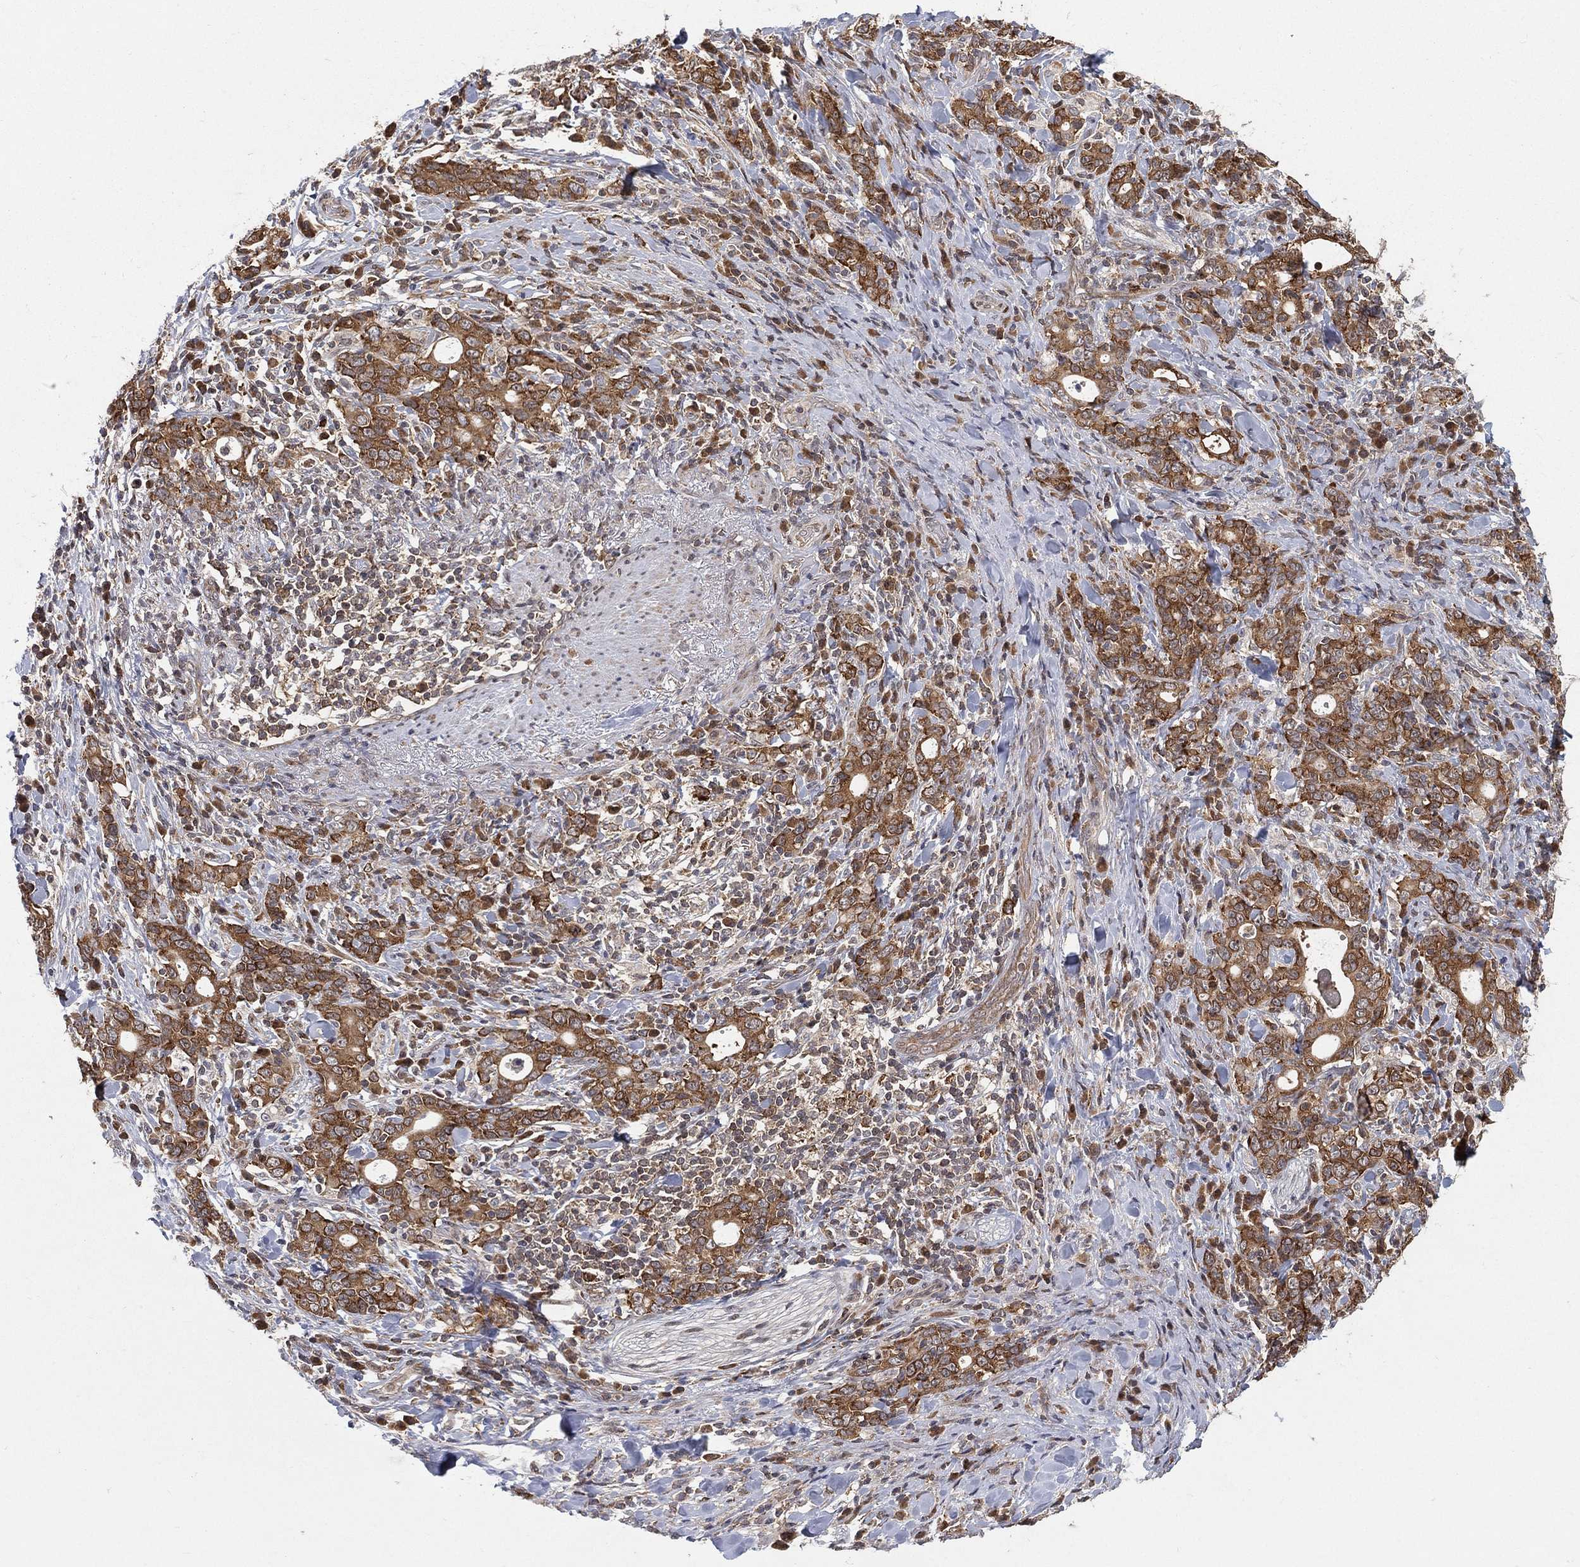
{"staining": {"intensity": "strong", "quantity": ">75%", "location": "cytoplasmic/membranous"}, "tissue": "stomach cancer", "cell_type": "Tumor cells", "image_type": "cancer", "snomed": [{"axis": "morphology", "description": "Adenocarcinoma, NOS"}, {"axis": "topography", "description": "Stomach"}], "caption": "Stomach adenocarcinoma stained with a brown dye displays strong cytoplasmic/membranous positive expression in approximately >75% of tumor cells.", "gene": "TMTC4", "patient": {"sex": "male", "age": 79}}